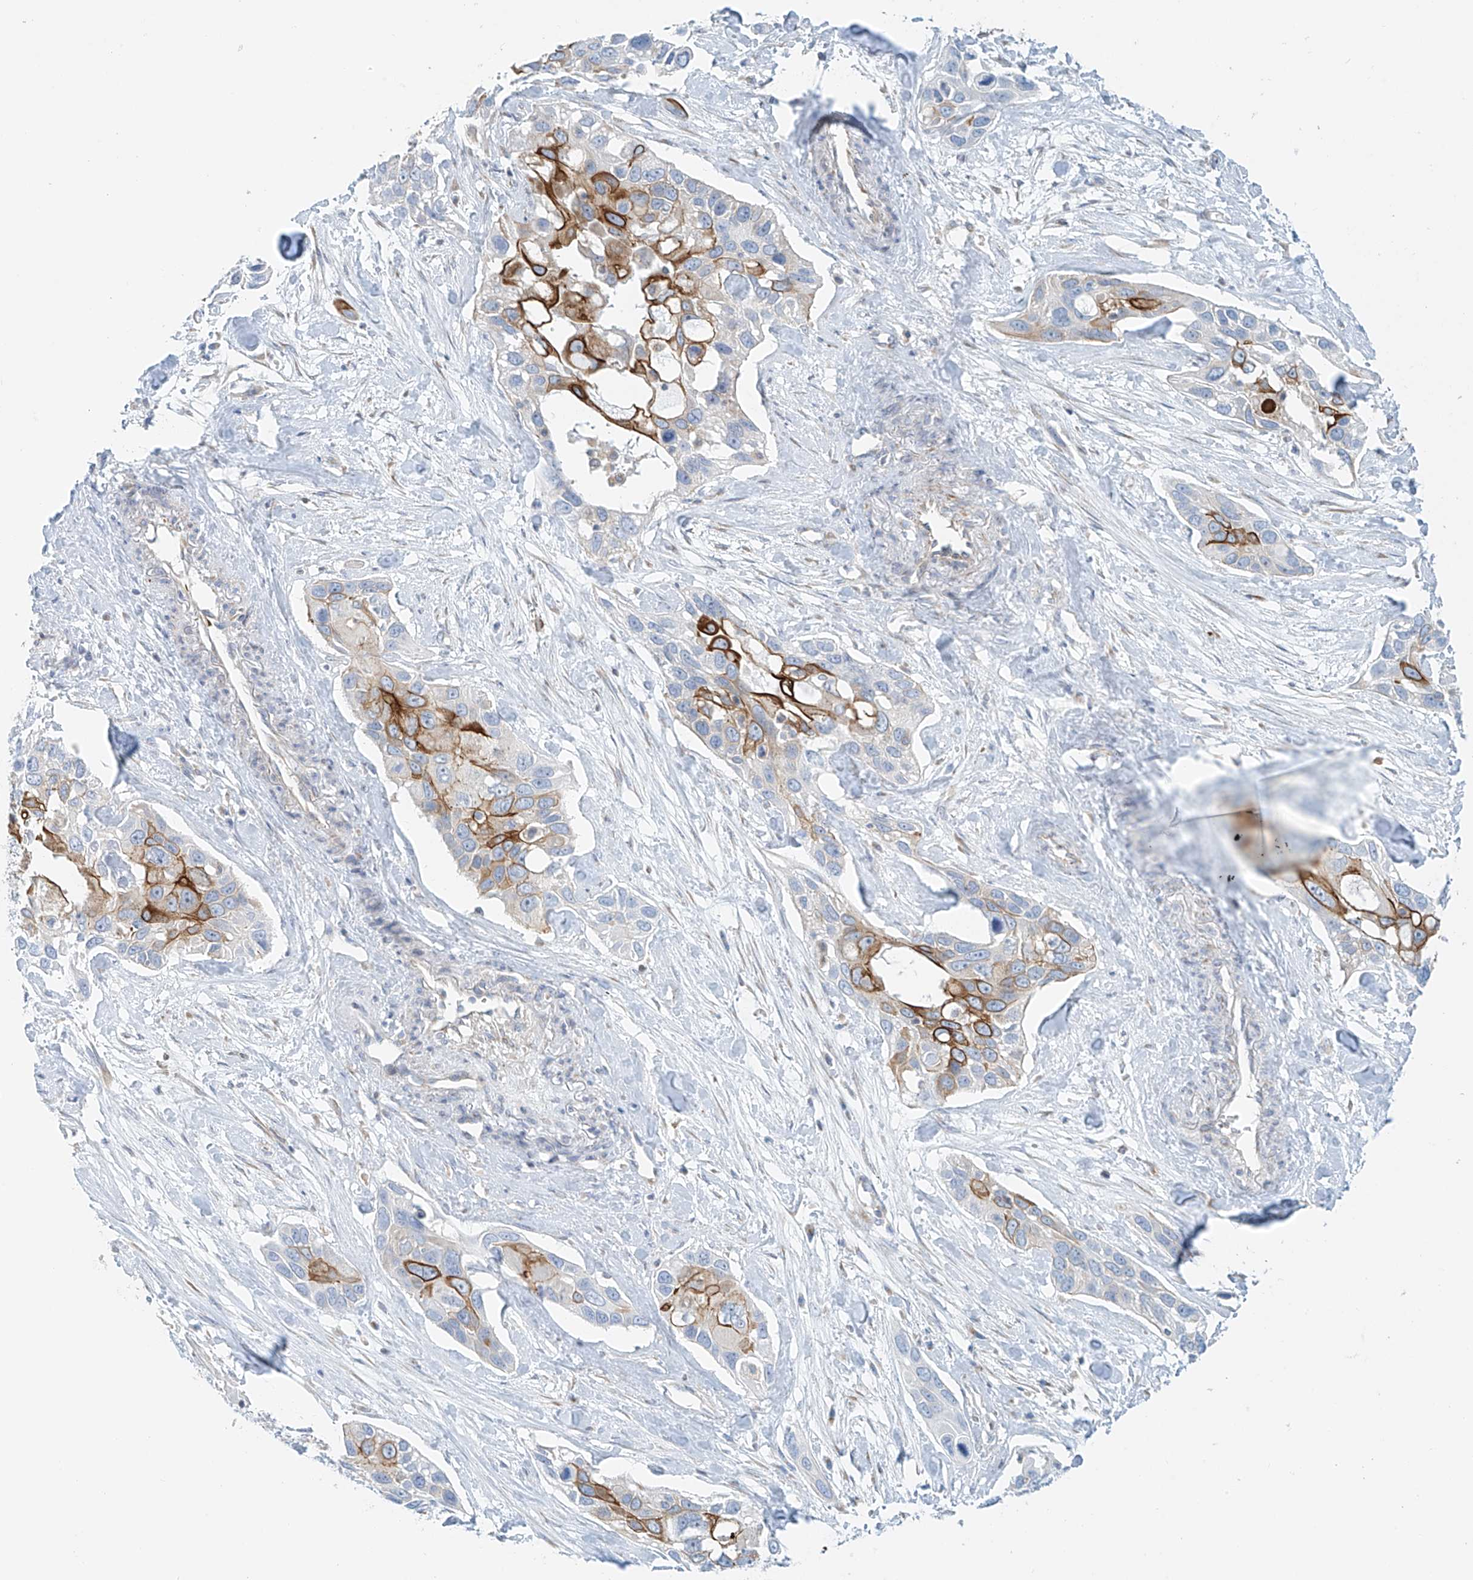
{"staining": {"intensity": "strong", "quantity": "25%-75%", "location": "cytoplasmic/membranous"}, "tissue": "pancreatic cancer", "cell_type": "Tumor cells", "image_type": "cancer", "snomed": [{"axis": "morphology", "description": "Adenocarcinoma, NOS"}, {"axis": "topography", "description": "Pancreas"}], "caption": "IHC micrograph of neoplastic tissue: human pancreatic adenocarcinoma stained using IHC exhibits high levels of strong protein expression localized specifically in the cytoplasmic/membranous of tumor cells, appearing as a cytoplasmic/membranous brown color.", "gene": "EIPR1", "patient": {"sex": "female", "age": 60}}